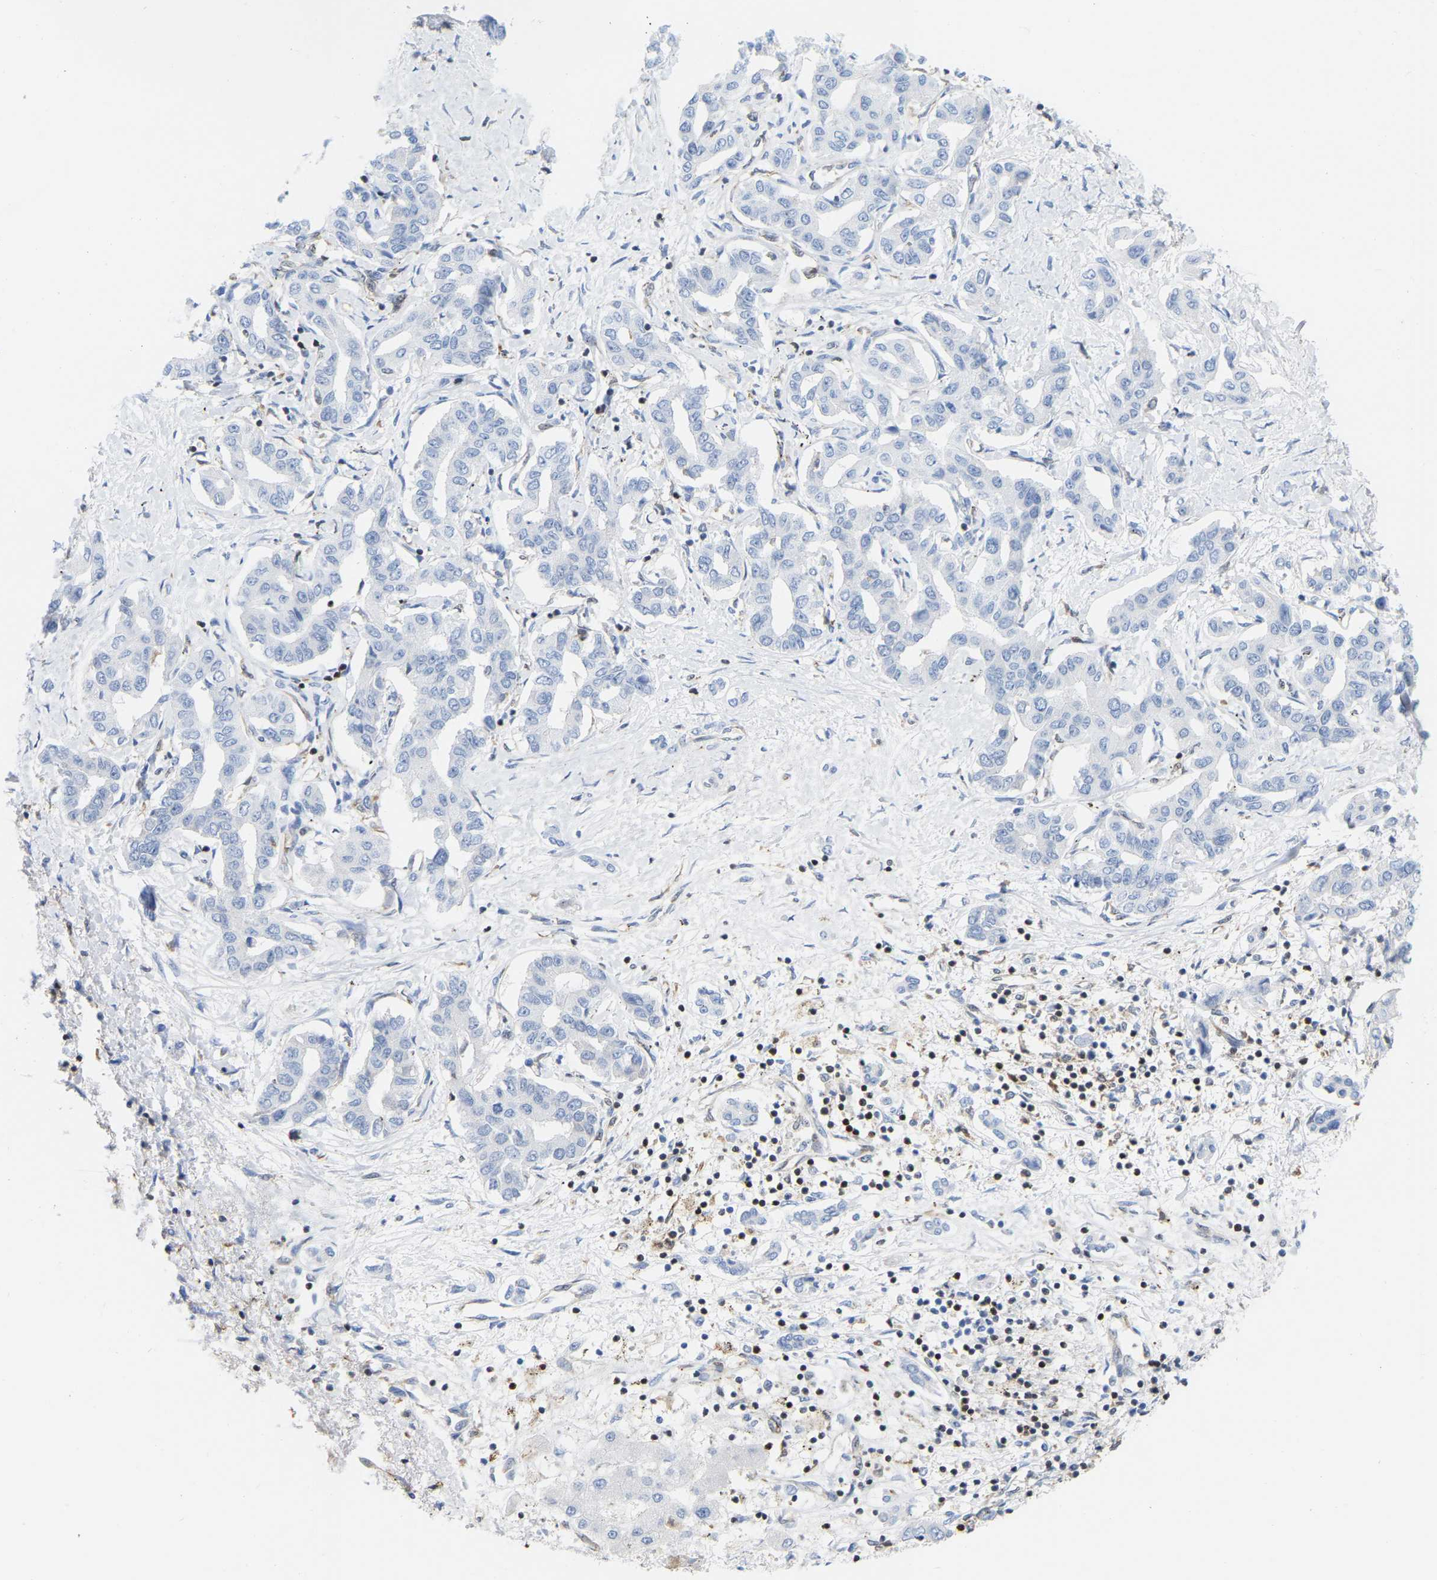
{"staining": {"intensity": "negative", "quantity": "none", "location": "none"}, "tissue": "liver cancer", "cell_type": "Tumor cells", "image_type": "cancer", "snomed": [{"axis": "morphology", "description": "Cholangiocarcinoma"}, {"axis": "topography", "description": "Liver"}], "caption": "IHC photomicrograph of neoplastic tissue: liver cholangiocarcinoma stained with DAB (3,3'-diaminobenzidine) shows no significant protein expression in tumor cells.", "gene": "GIMAP4", "patient": {"sex": "male", "age": 59}}